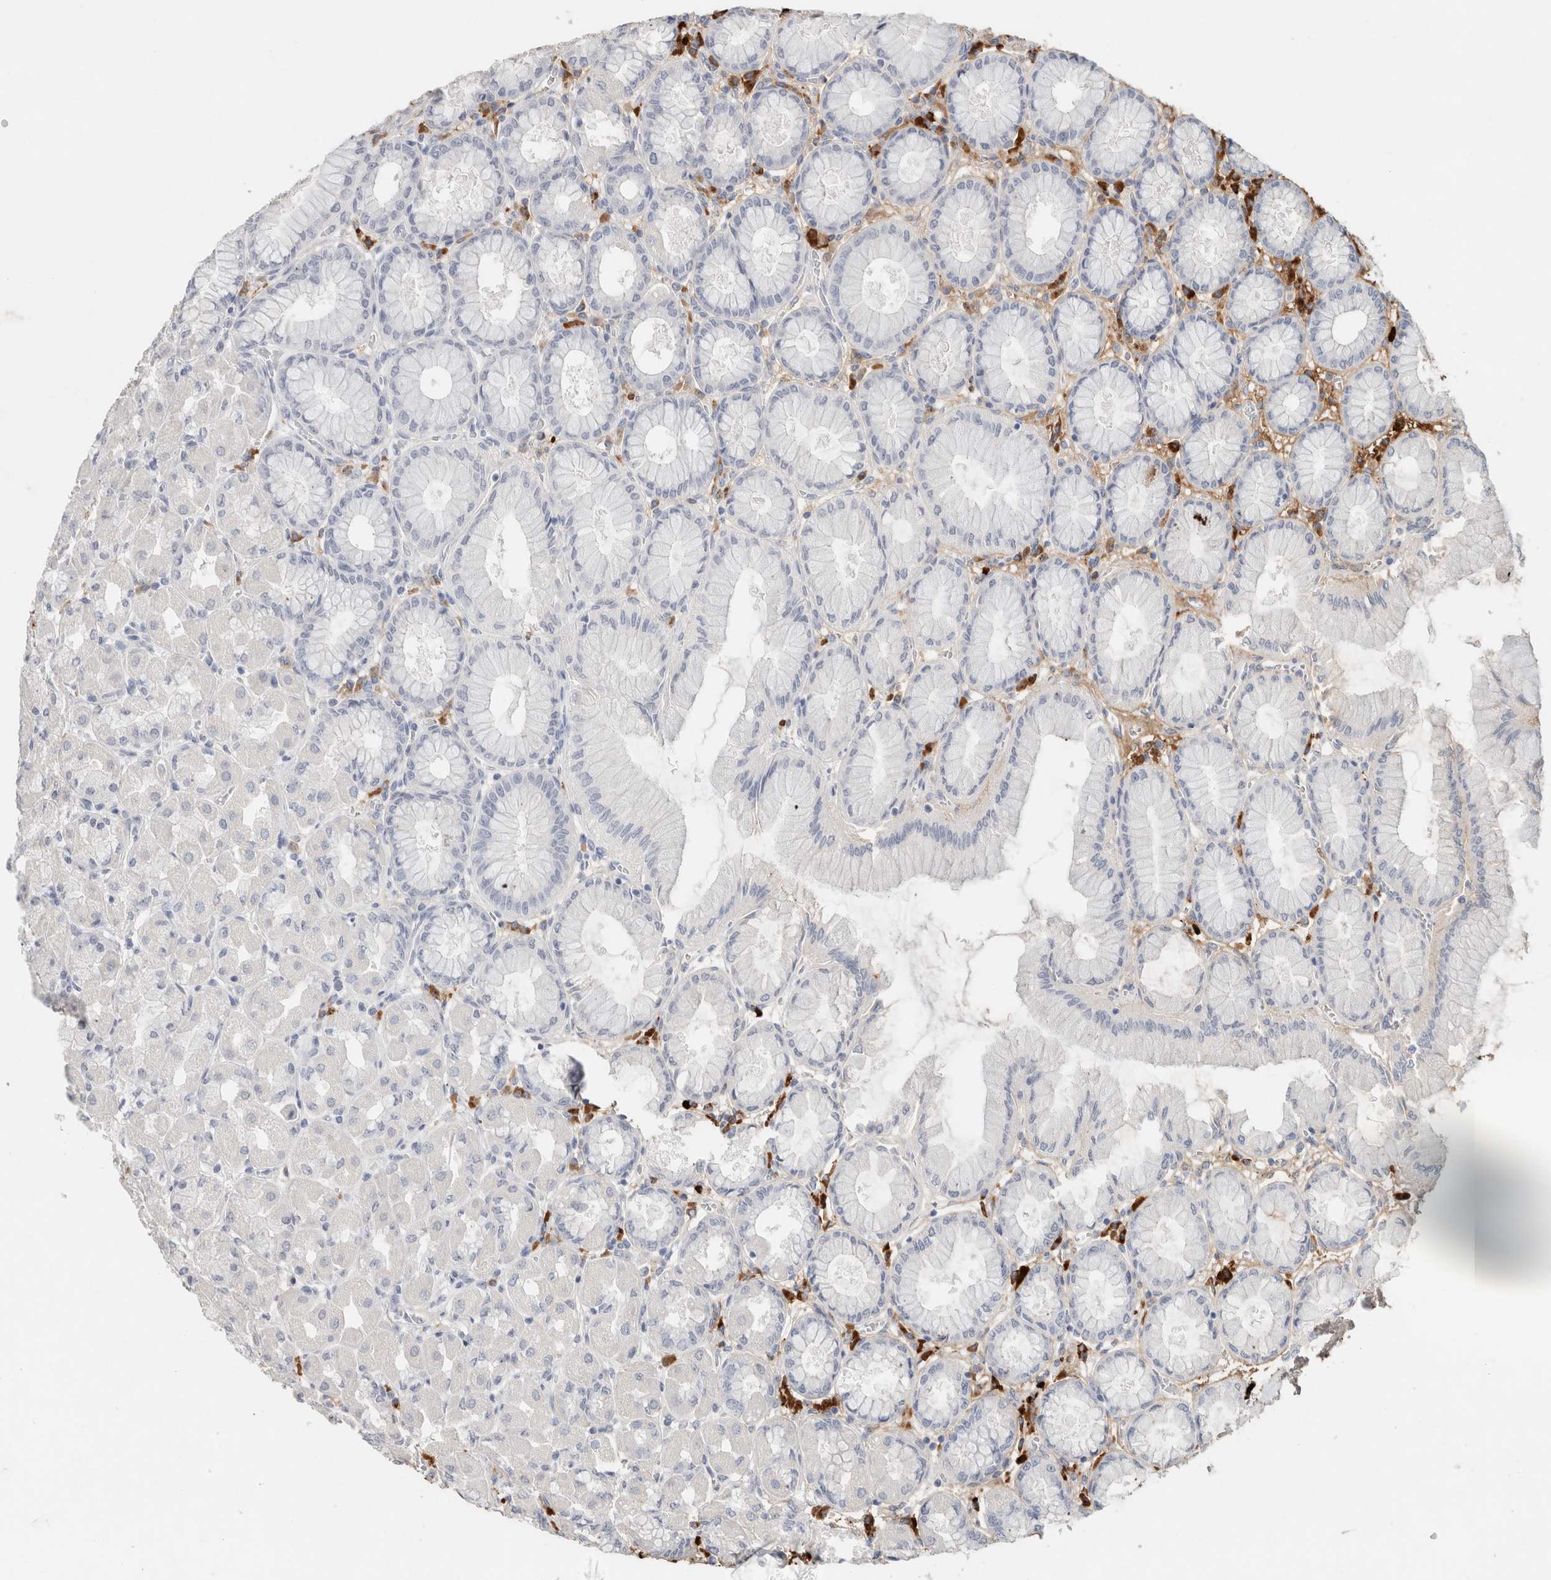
{"staining": {"intensity": "negative", "quantity": "none", "location": "none"}, "tissue": "stomach", "cell_type": "Glandular cells", "image_type": "normal", "snomed": [{"axis": "morphology", "description": "Normal tissue, NOS"}, {"axis": "topography", "description": "Stomach, upper"}], "caption": "High power microscopy micrograph of an immunohistochemistry (IHC) photomicrograph of normal stomach, revealing no significant positivity in glandular cells.", "gene": "IL6", "patient": {"sex": "female", "age": 56}}